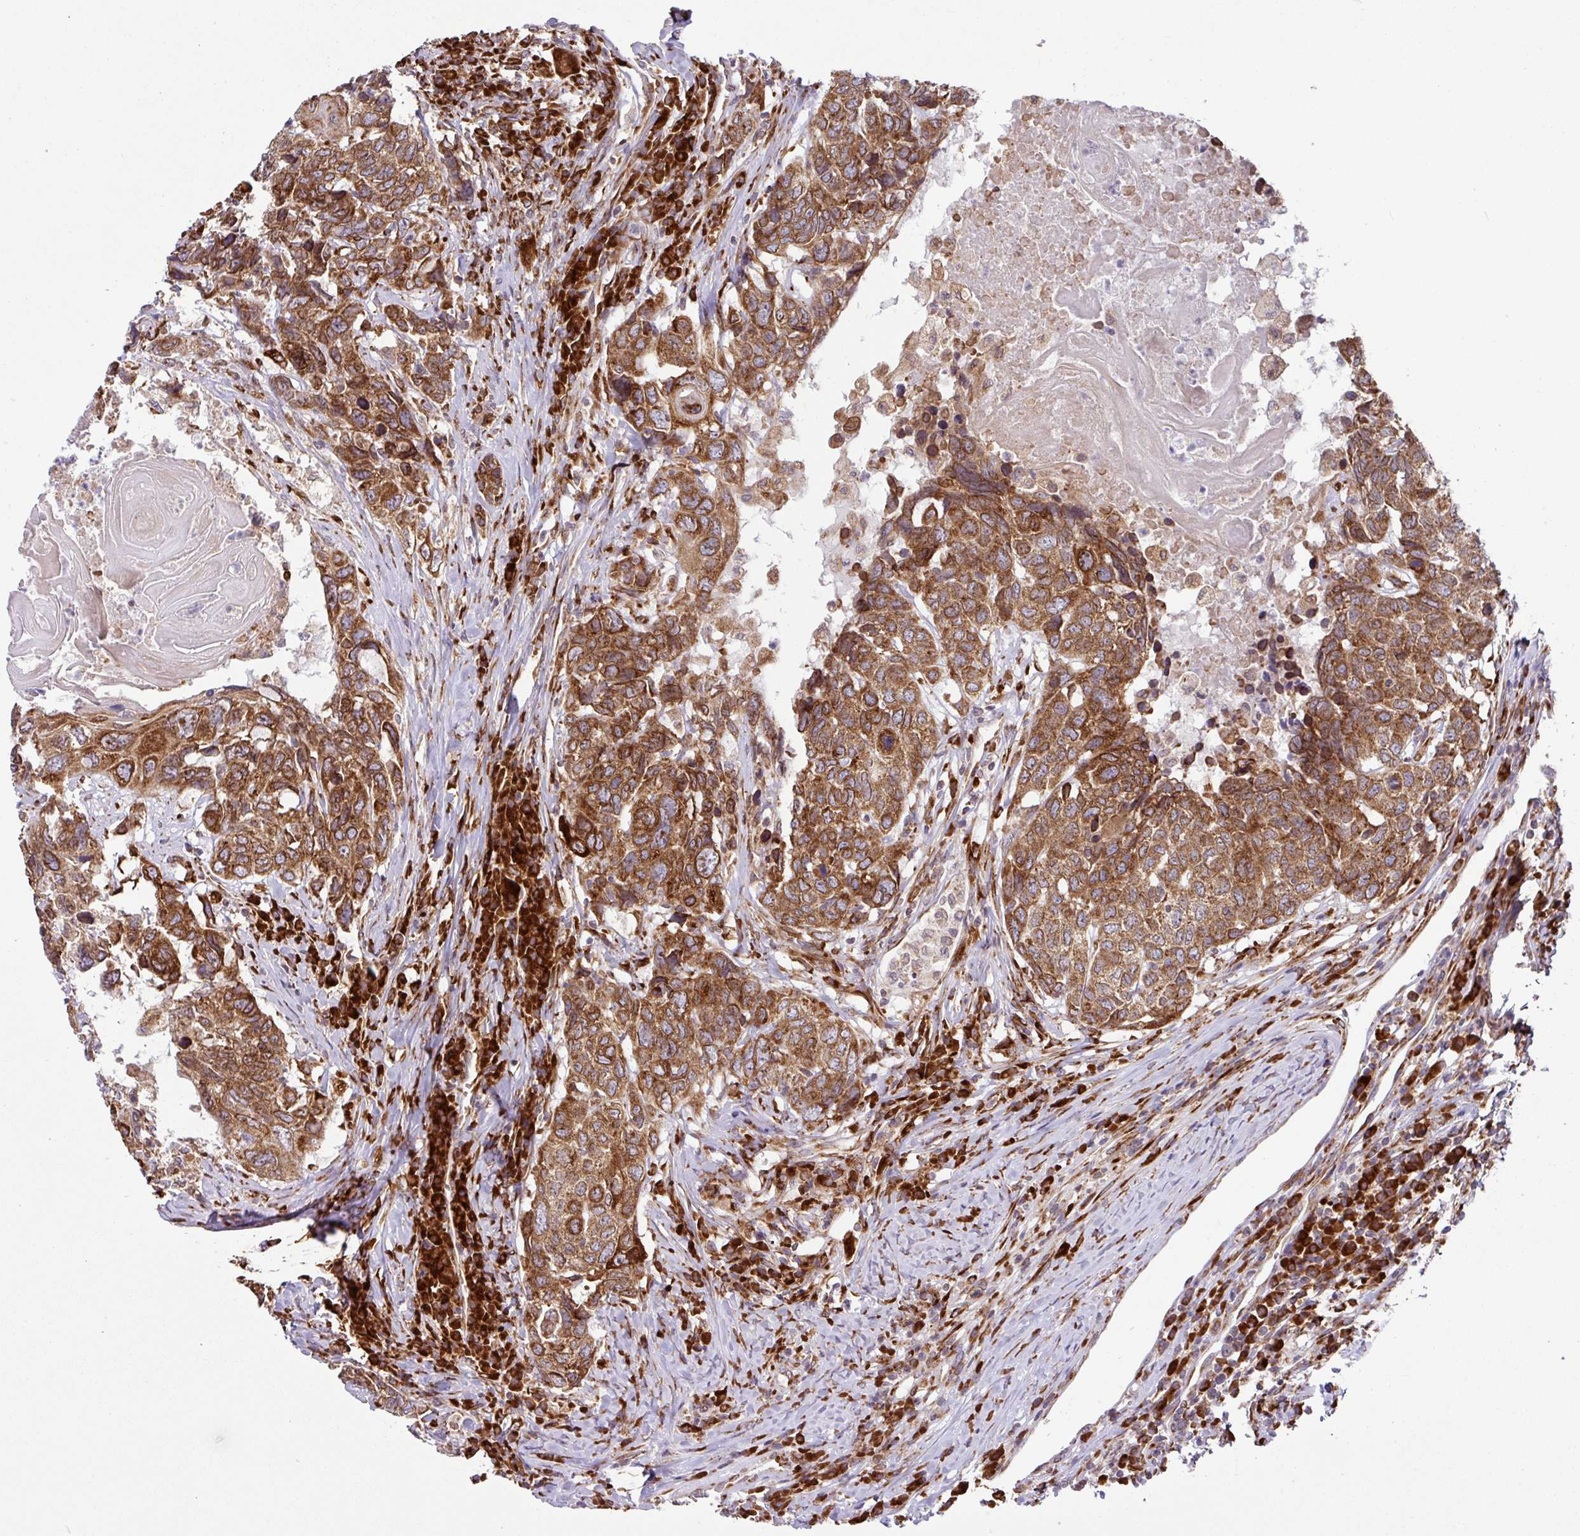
{"staining": {"intensity": "strong", "quantity": ">75%", "location": "cytoplasmic/membranous"}, "tissue": "head and neck cancer", "cell_type": "Tumor cells", "image_type": "cancer", "snomed": [{"axis": "morphology", "description": "Squamous cell carcinoma, NOS"}, {"axis": "topography", "description": "Head-Neck"}], "caption": "Head and neck cancer was stained to show a protein in brown. There is high levels of strong cytoplasmic/membranous expression in about >75% of tumor cells.", "gene": "SLC39A7", "patient": {"sex": "male", "age": 66}}